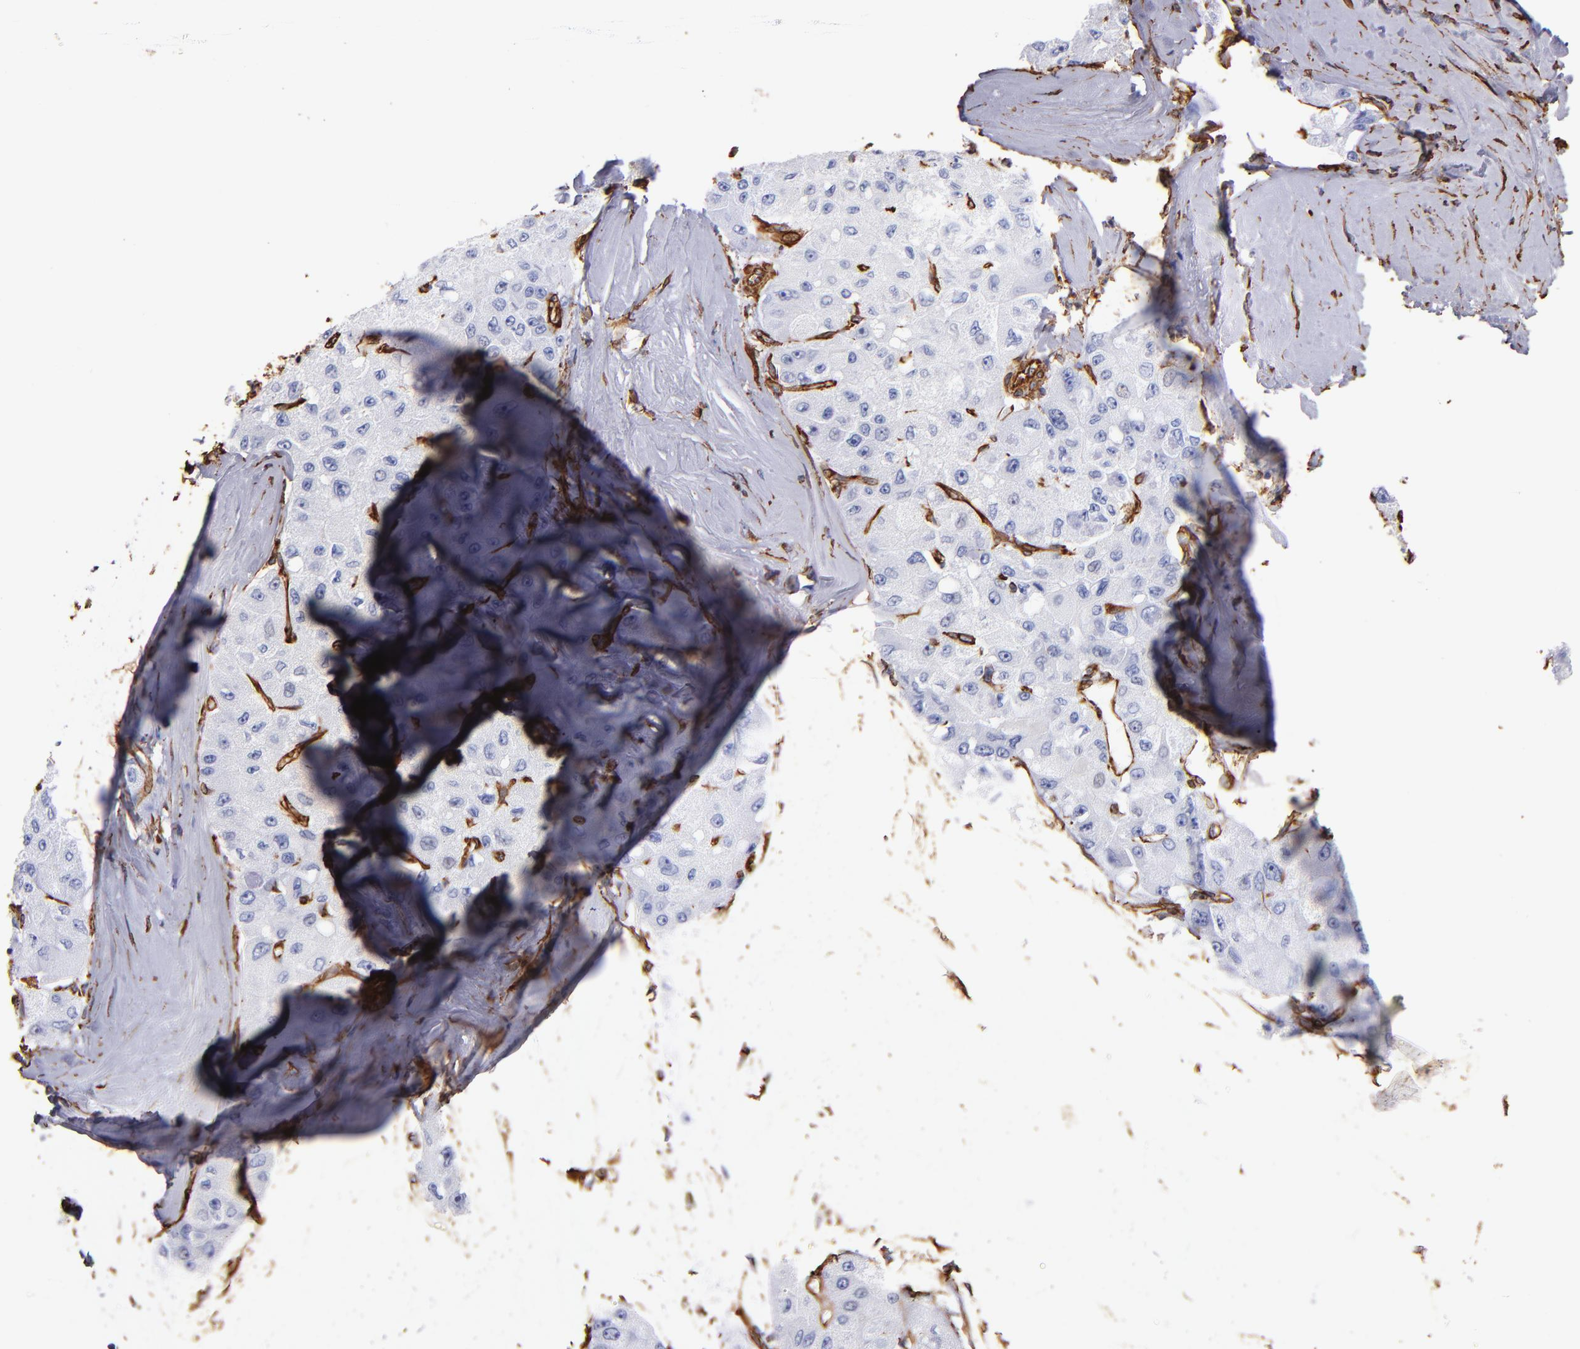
{"staining": {"intensity": "negative", "quantity": "none", "location": "none"}, "tissue": "liver cancer", "cell_type": "Tumor cells", "image_type": "cancer", "snomed": [{"axis": "morphology", "description": "Carcinoma, Hepatocellular, NOS"}, {"axis": "topography", "description": "Liver"}], "caption": "Protein analysis of hepatocellular carcinoma (liver) exhibits no significant expression in tumor cells.", "gene": "VIM", "patient": {"sex": "male", "age": 80}}